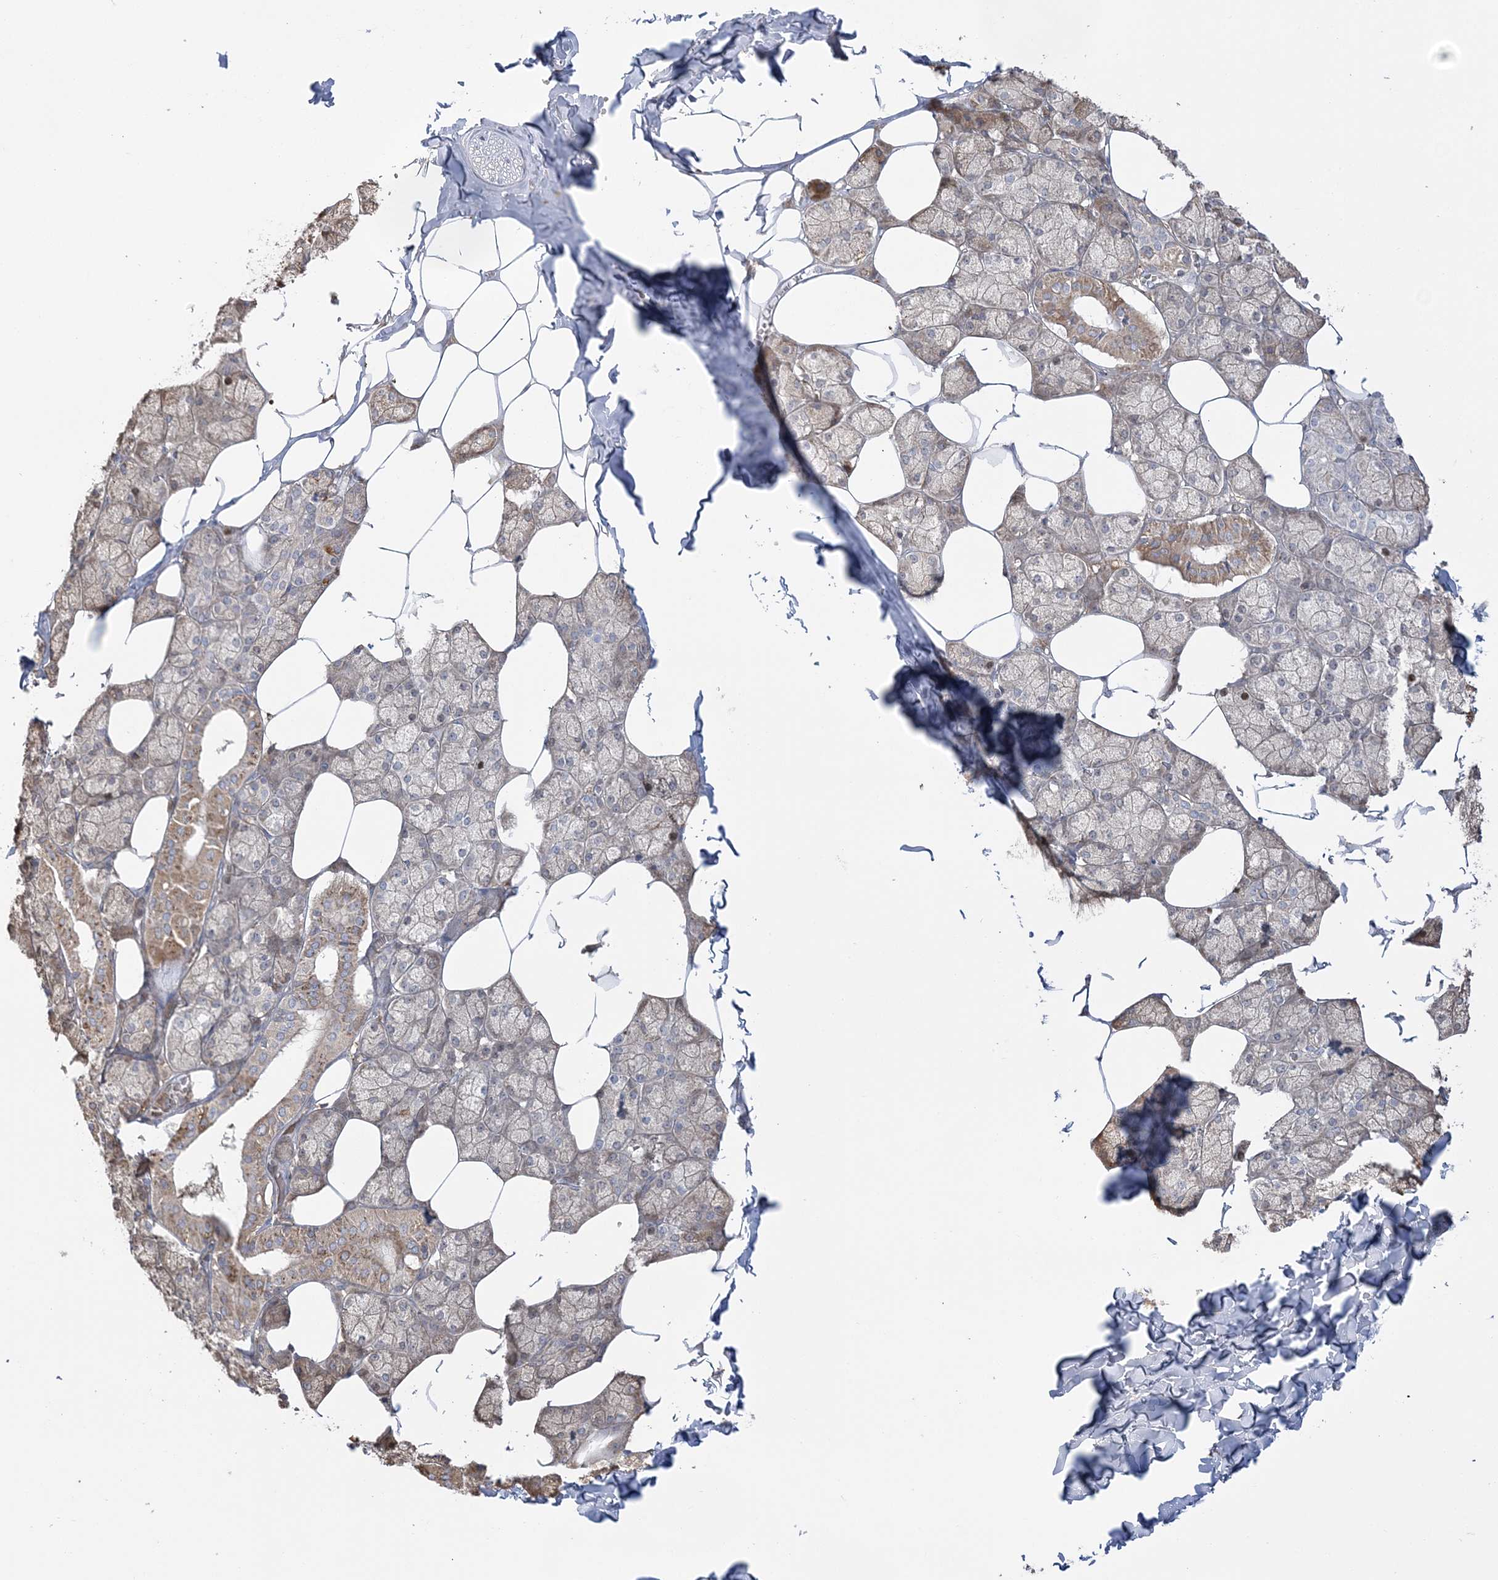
{"staining": {"intensity": "moderate", "quantity": "<25%", "location": "cytoplasmic/membranous"}, "tissue": "salivary gland", "cell_type": "Glandular cells", "image_type": "normal", "snomed": [{"axis": "morphology", "description": "Normal tissue, NOS"}, {"axis": "topography", "description": "Salivary gland"}], "caption": "This image shows normal salivary gland stained with immunohistochemistry (IHC) to label a protein in brown. The cytoplasmic/membranous of glandular cells show moderate positivity for the protein. Nuclei are counter-stained blue.", "gene": "HAAO", "patient": {"sex": "male", "age": 62}}